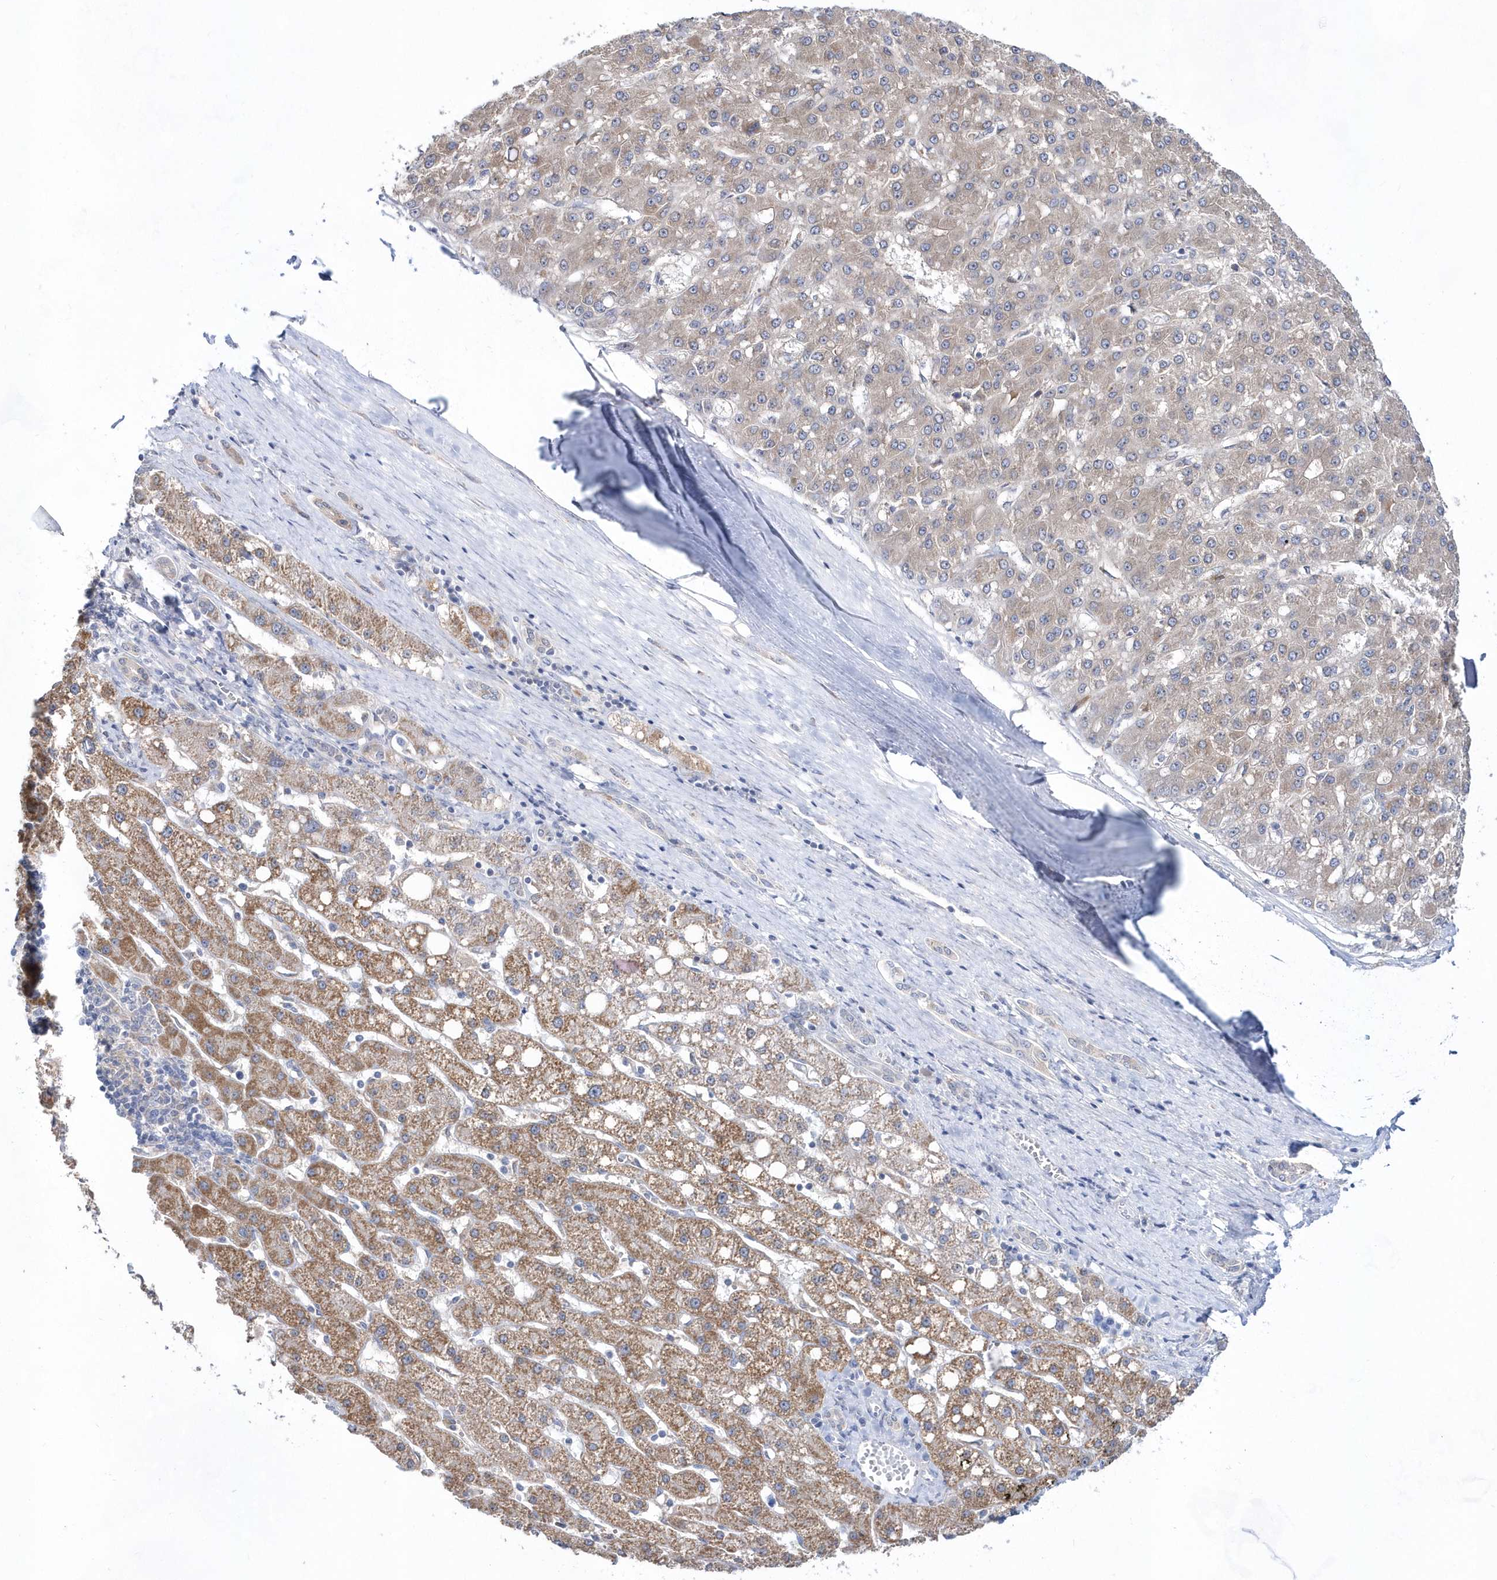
{"staining": {"intensity": "weak", "quantity": ">75%", "location": "cytoplasmic/membranous"}, "tissue": "liver cancer", "cell_type": "Tumor cells", "image_type": "cancer", "snomed": [{"axis": "morphology", "description": "Carcinoma, Hepatocellular, NOS"}, {"axis": "topography", "description": "Liver"}], "caption": "The micrograph exhibits staining of liver cancer (hepatocellular carcinoma), revealing weak cytoplasmic/membranous protein expression (brown color) within tumor cells. (DAB IHC with brightfield microscopy, high magnification).", "gene": "BDH2", "patient": {"sex": "male", "age": 67}}